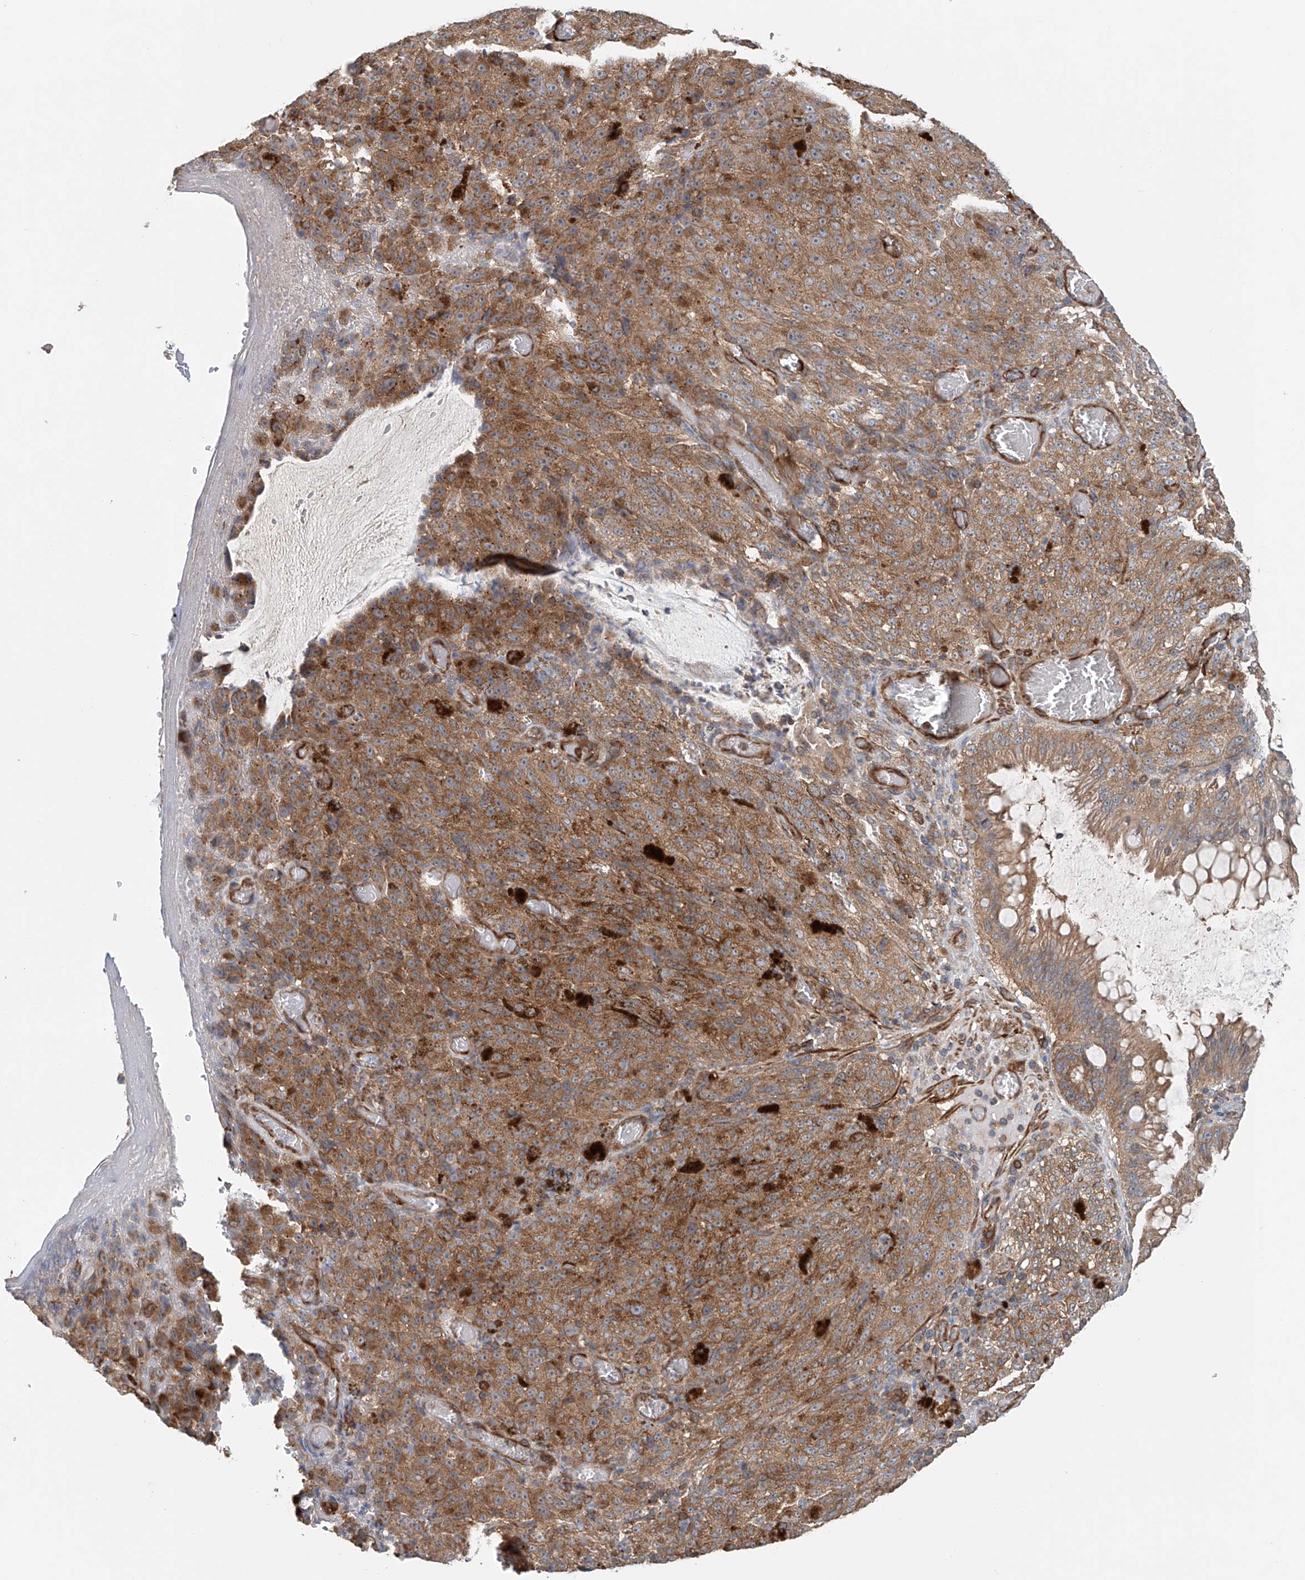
{"staining": {"intensity": "moderate", "quantity": ">75%", "location": "cytoplasmic/membranous"}, "tissue": "melanoma", "cell_type": "Tumor cells", "image_type": "cancer", "snomed": [{"axis": "morphology", "description": "Malignant melanoma, NOS"}, {"axis": "topography", "description": "Rectum"}], "caption": "This is a photomicrograph of IHC staining of malignant melanoma, which shows moderate expression in the cytoplasmic/membranous of tumor cells.", "gene": "FRYL", "patient": {"sex": "female", "age": 81}}